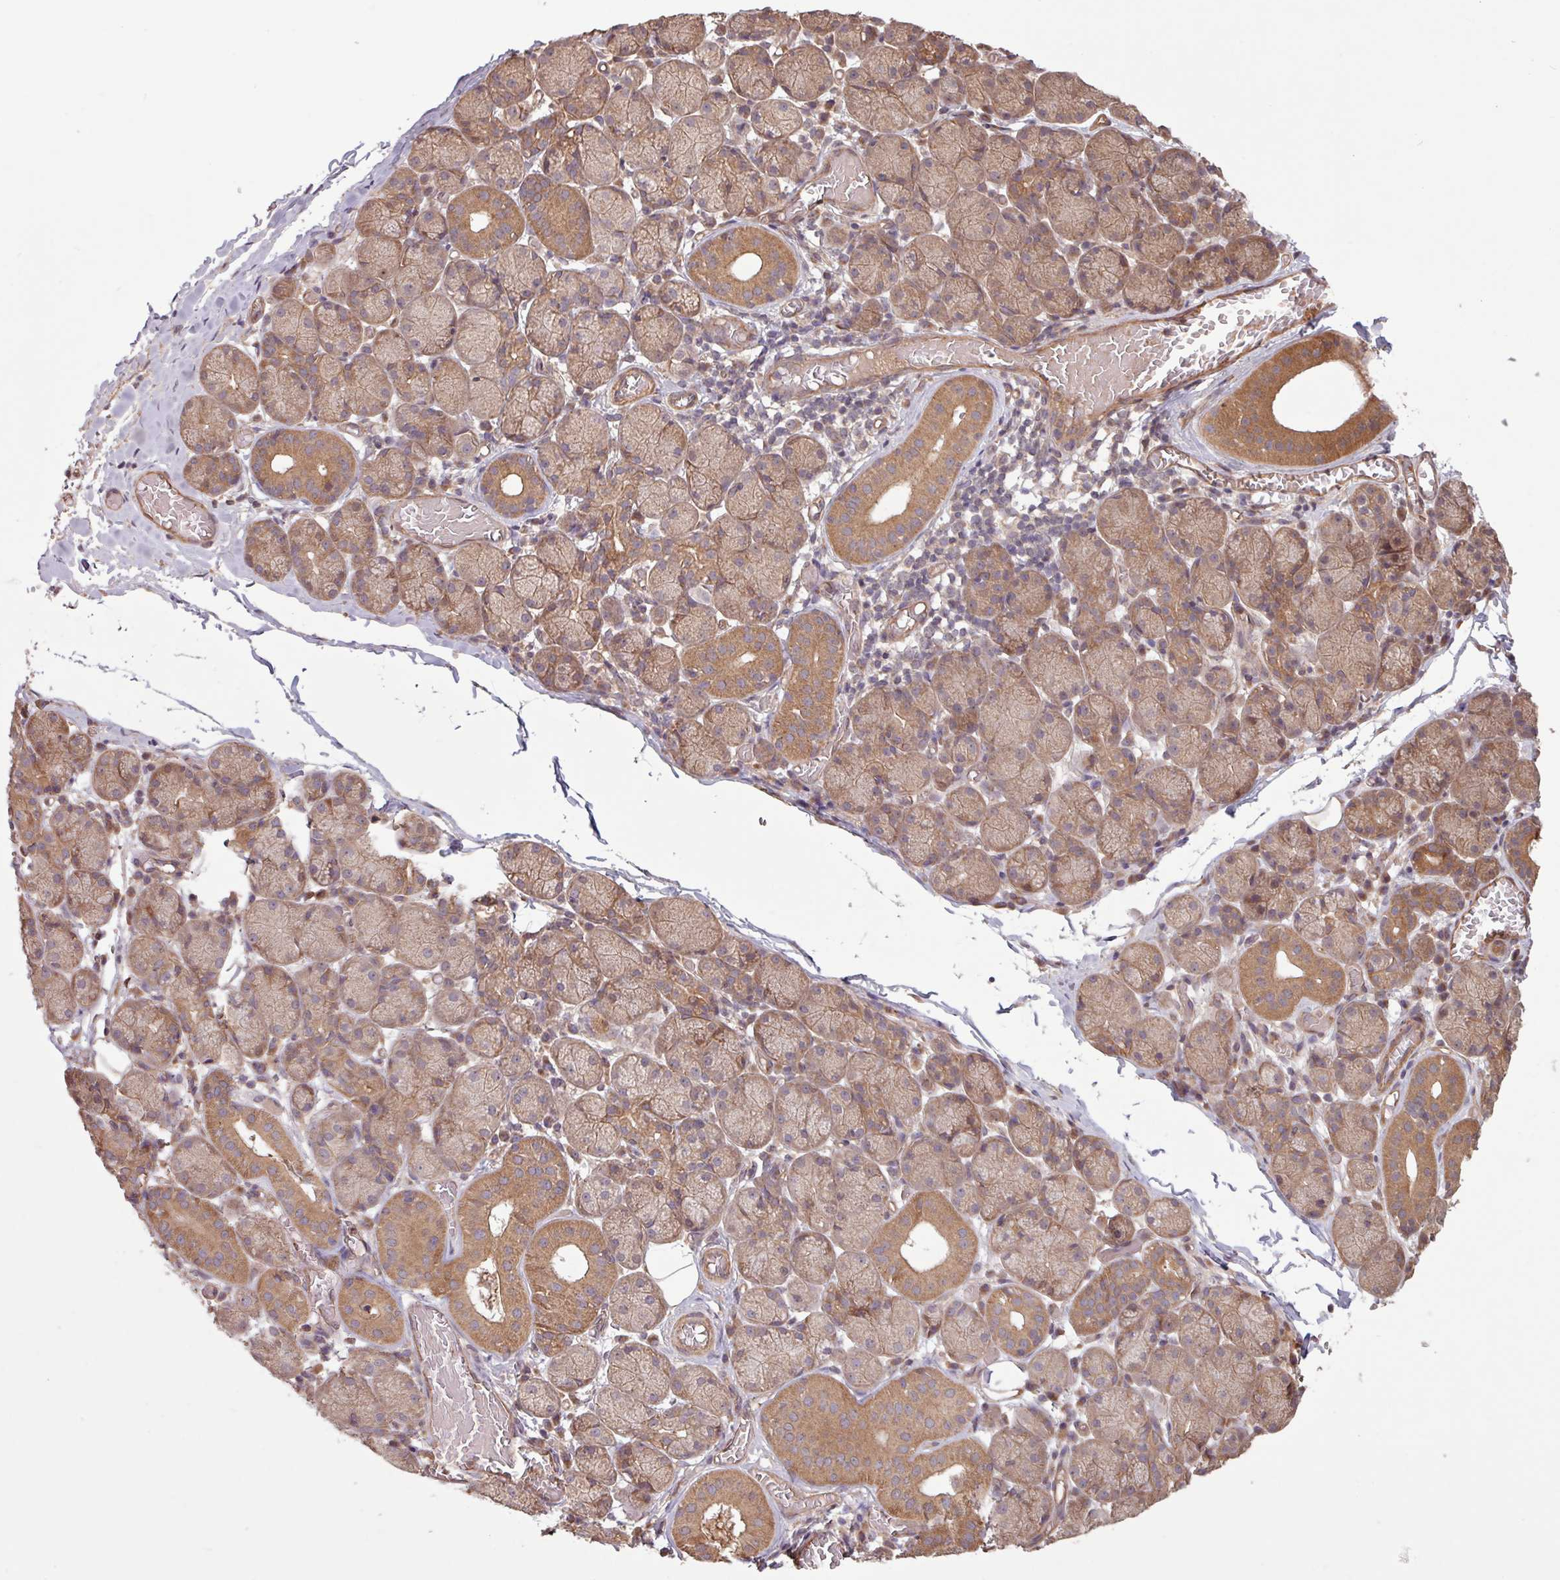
{"staining": {"intensity": "moderate", "quantity": "25%-75%", "location": "cytoplasmic/membranous"}, "tissue": "salivary gland", "cell_type": "Glandular cells", "image_type": "normal", "snomed": [{"axis": "morphology", "description": "Normal tissue, NOS"}, {"axis": "topography", "description": "Salivary gland"}], "caption": "Normal salivary gland was stained to show a protein in brown. There is medium levels of moderate cytoplasmic/membranous positivity in about 25%-75% of glandular cells. The protein of interest is stained brown, and the nuclei are stained in blue (DAB (3,3'-diaminobenzidine) IHC with brightfield microscopy, high magnification).", "gene": "TRABD2A", "patient": {"sex": "female", "age": 24}}